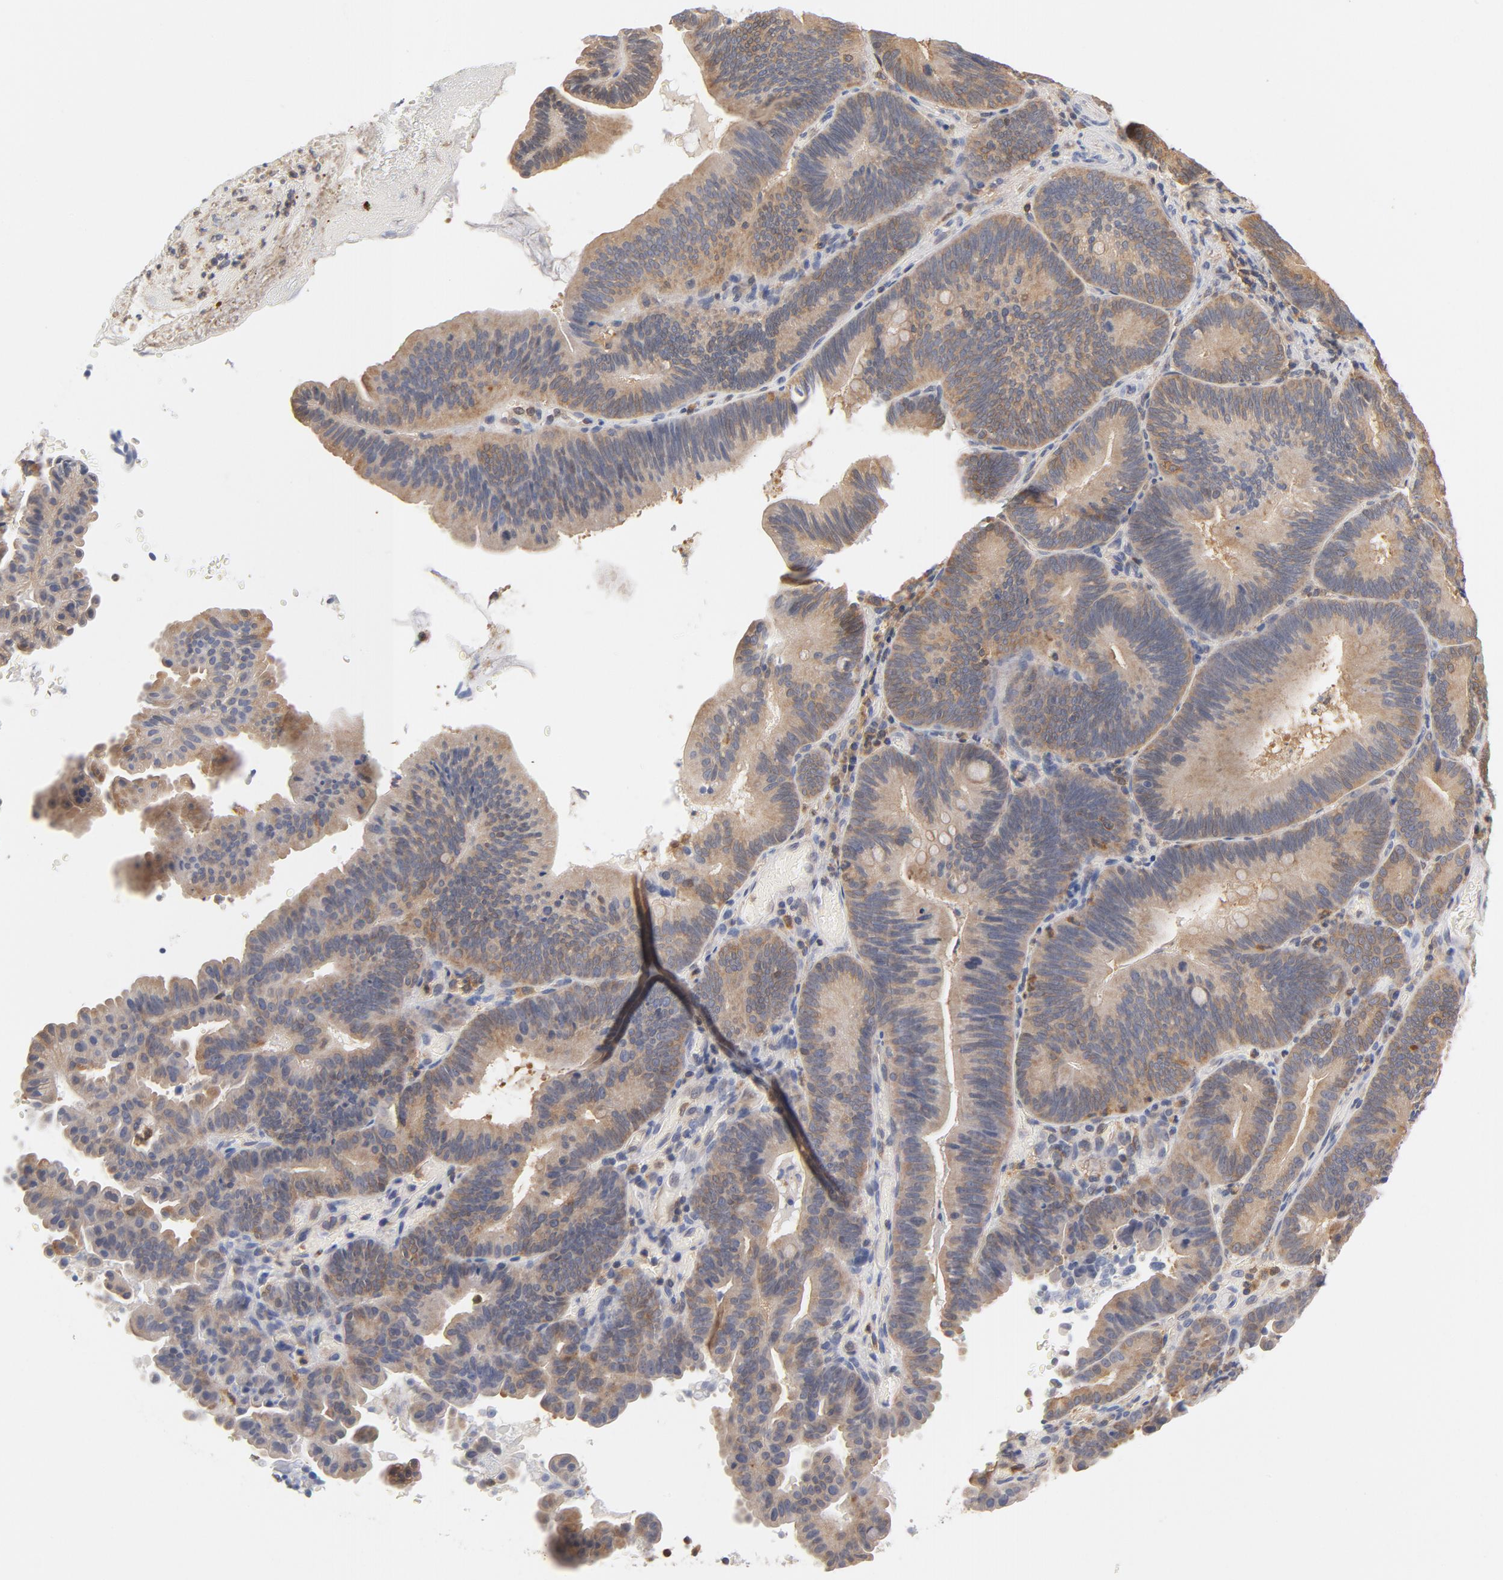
{"staining": {"intensity": "weak", "quantity": ">75%", "location": "cytoplasmic/membranous"}, "tissue": "pancreatic cancer", "cell_type": "Tumor cells", "image_type": "cancer", "snomed": [{"axis": "morphology", "description": "Adenocarcinoma, NOS"}, {"axis": "topography", "description": "Pancreas"}], "caption": "An image of pancreatic cancer stained for a protein exhibits weak cytoplasmic/membranous brown staining in tumor cells.", "gene": "ASMTL", "patient": {"sex": "male", "age": 82}}